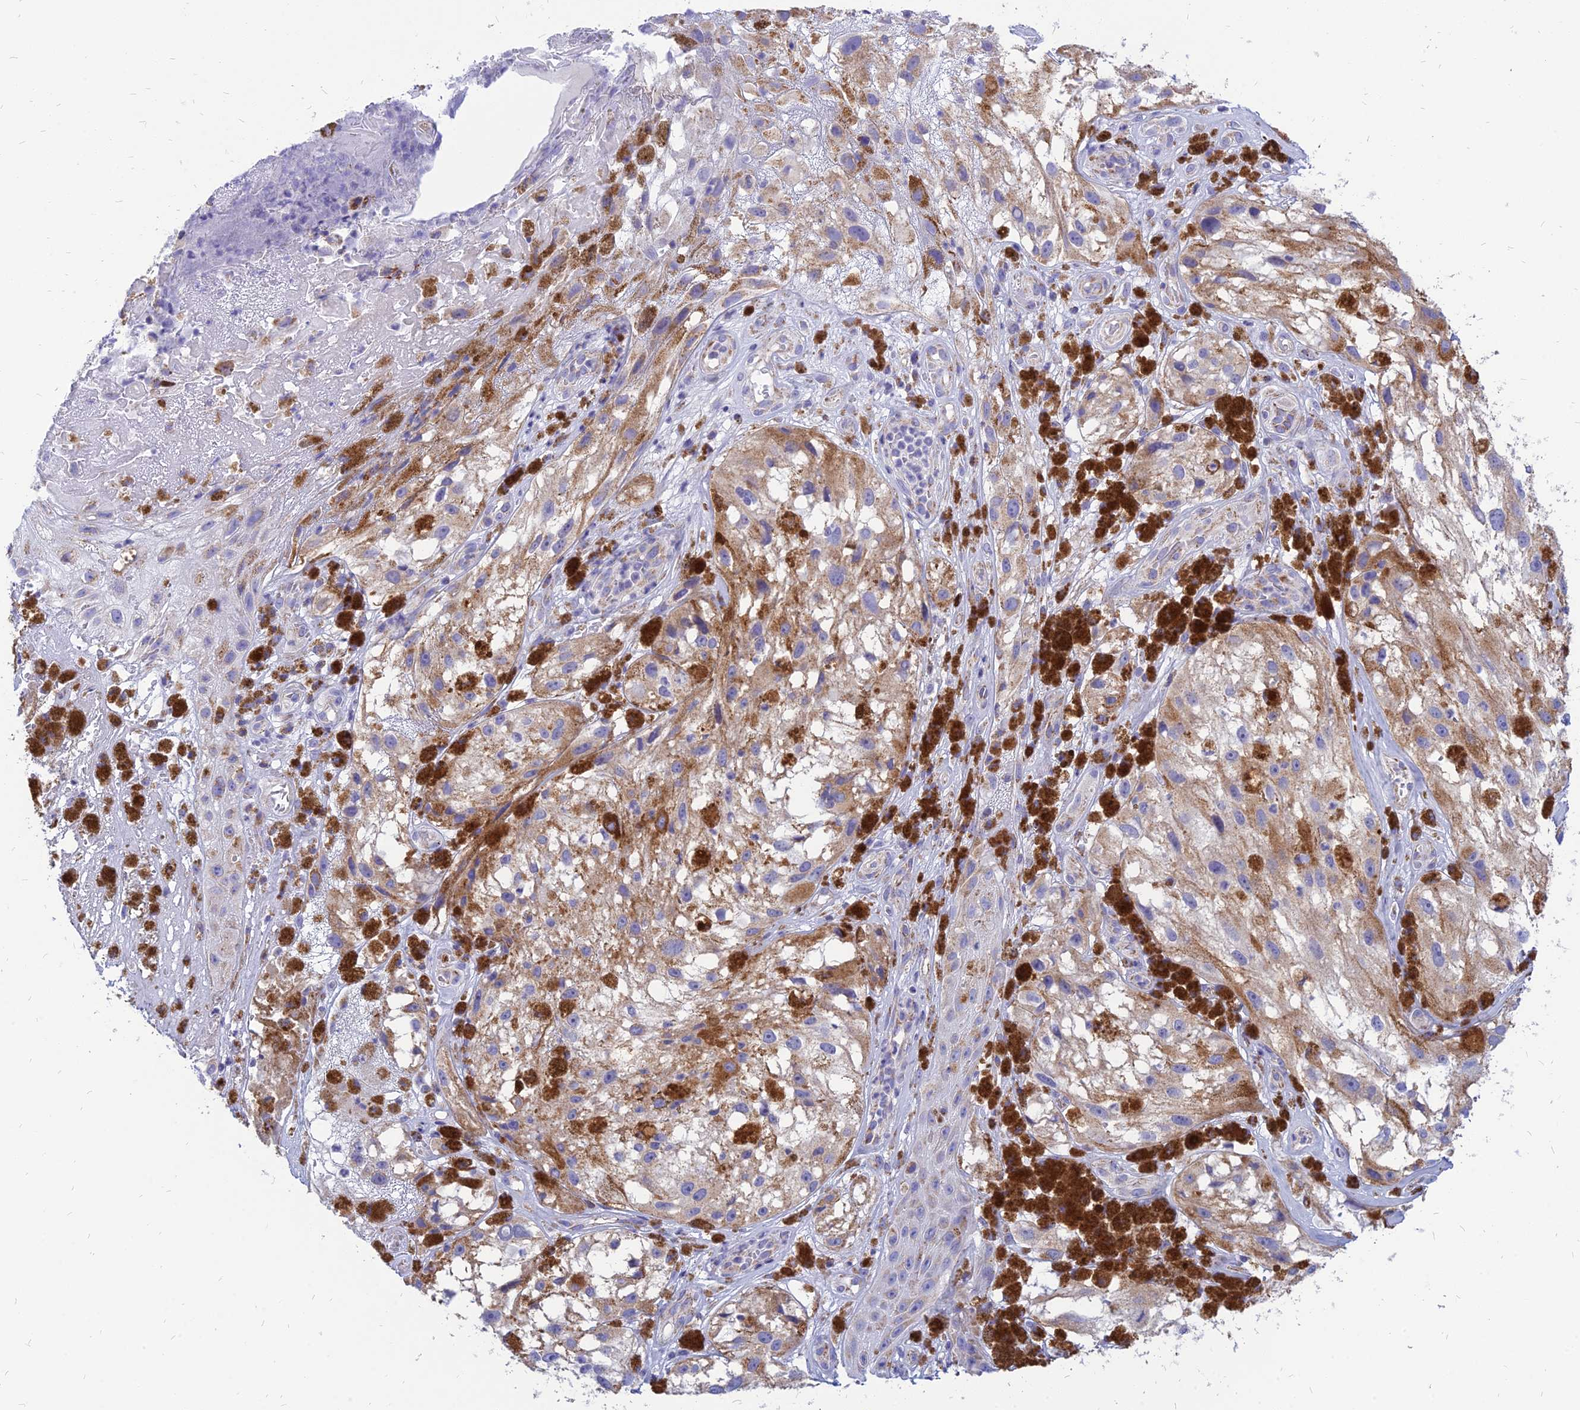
{"staining": {"intensity": "moderate", "quantity": "25%-75%", "location": "cytoplasmic/membranous"}, "tissue": "melanoma", "cell_type": "Tumor cells", "image_type": "cancer", "snomed": [{"axis": "morphology", "description": "Malignant melanoma, NOS"}, {"axis": "topography", "description": "Skin"}], "caption": "Immunohistochemistry histopathology image of malignant melanoma stained for a protein (brown), which exhibits medium levels of moderate cytoplasmic/membranous expression in about 25%-75% of tumor cells.", "gene": "PACC1", "patient": {"sex": "male", "age": 88}}